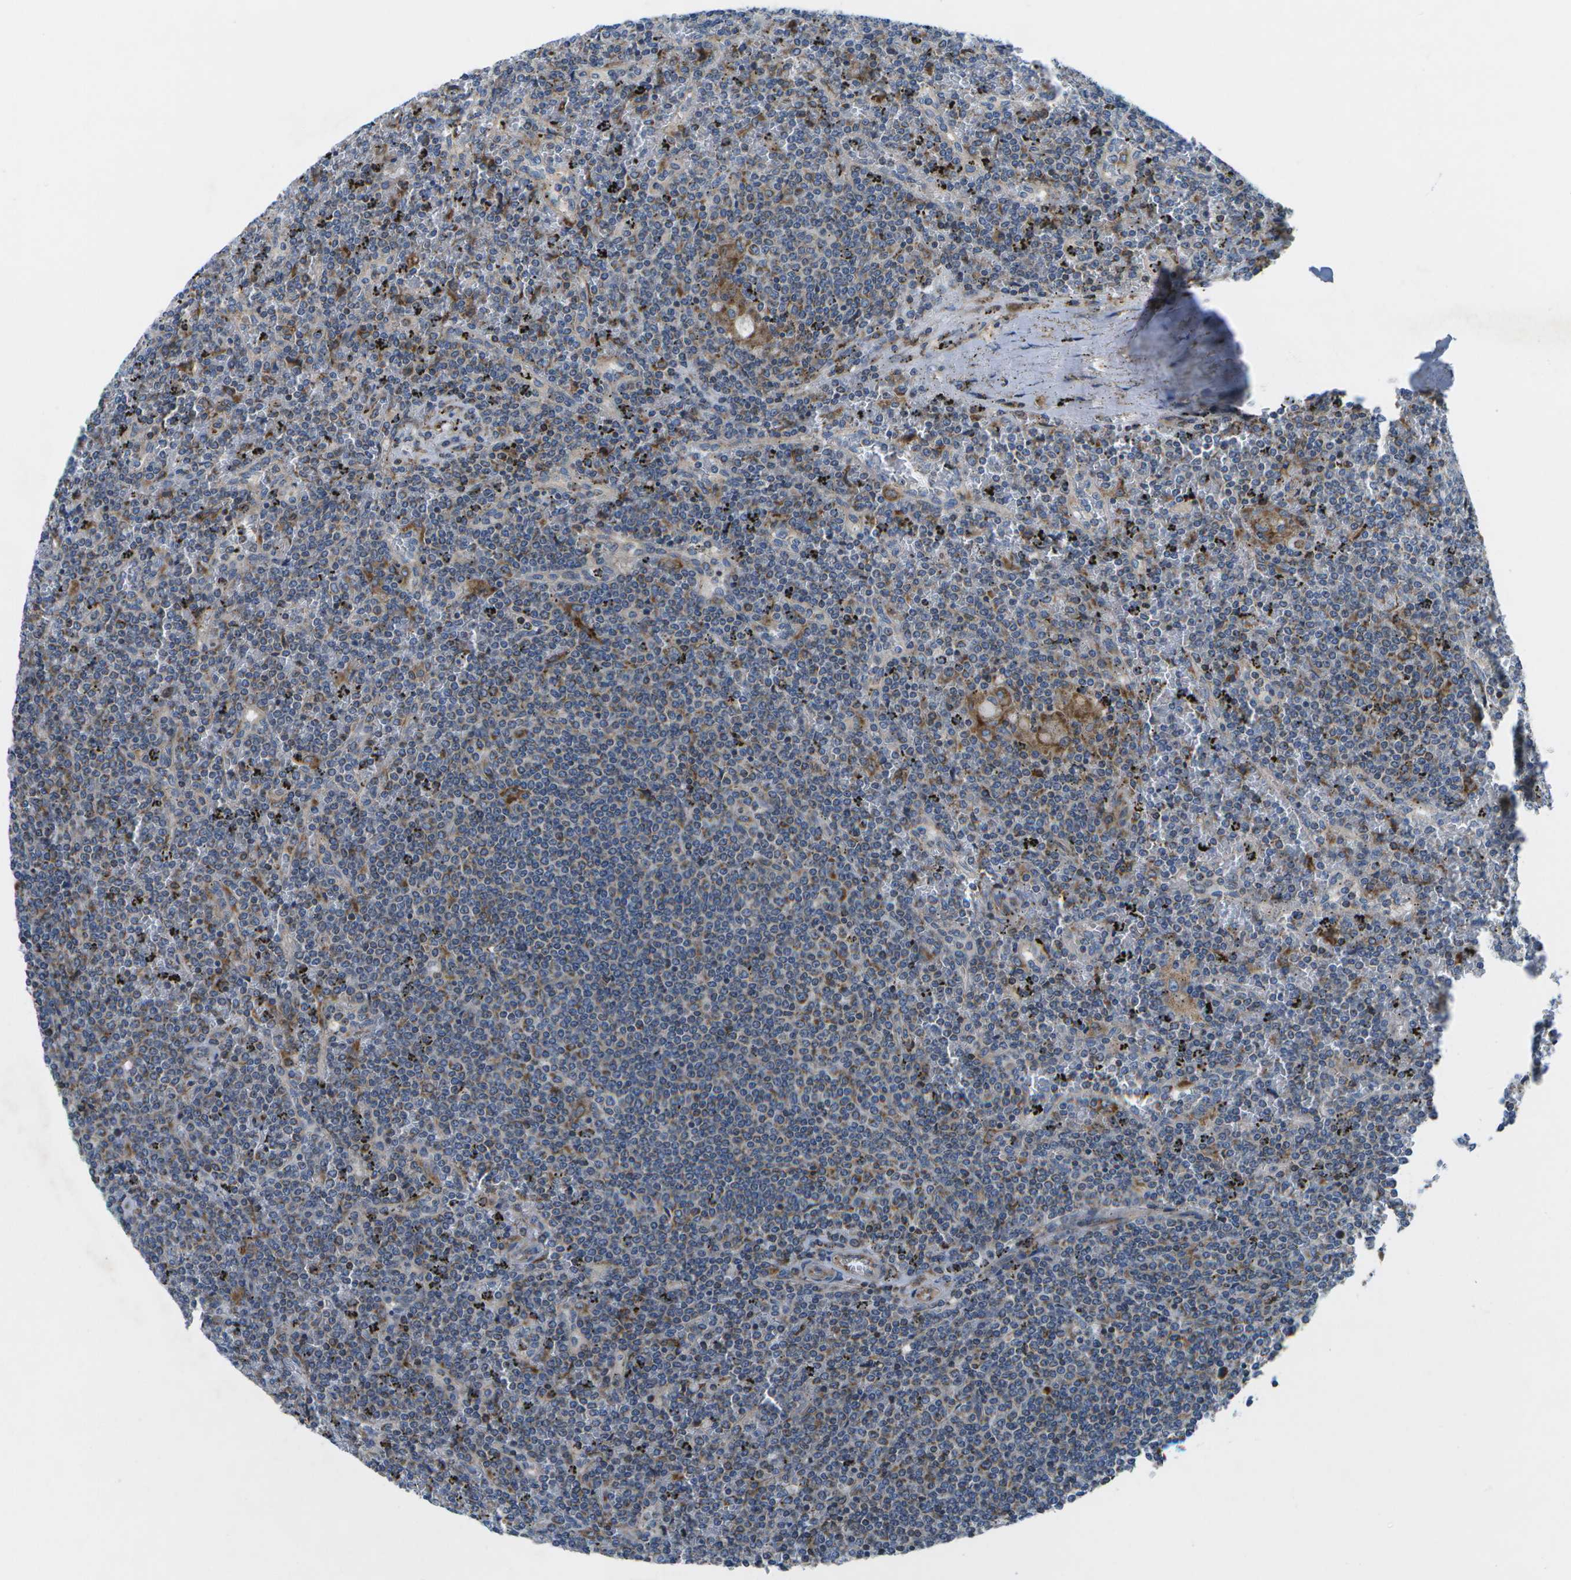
{"staining": {"intensity": "moderate", "quantity": "<25%", "location": "cytoplasmic/membranous"}, "tissue": "lymphoma", "cell_type": "Tumor cells", "image_type": "cancer", "snomed": [{"axis": "morphology", "description": "Malignant lymphoma, non-Hodgkin's type, Low grade"}, {"axis": "topography", "description": "Spleen"}], "caption": "A photomicrograph of low-grade malignant lymphoma, non-Hodgkin's type stained for a protein reveals moderate cytoplasmic/membranous brown staining in tumor cells.", "gene": "GDF5", "patient": {"sex": "female", "age": 19}}